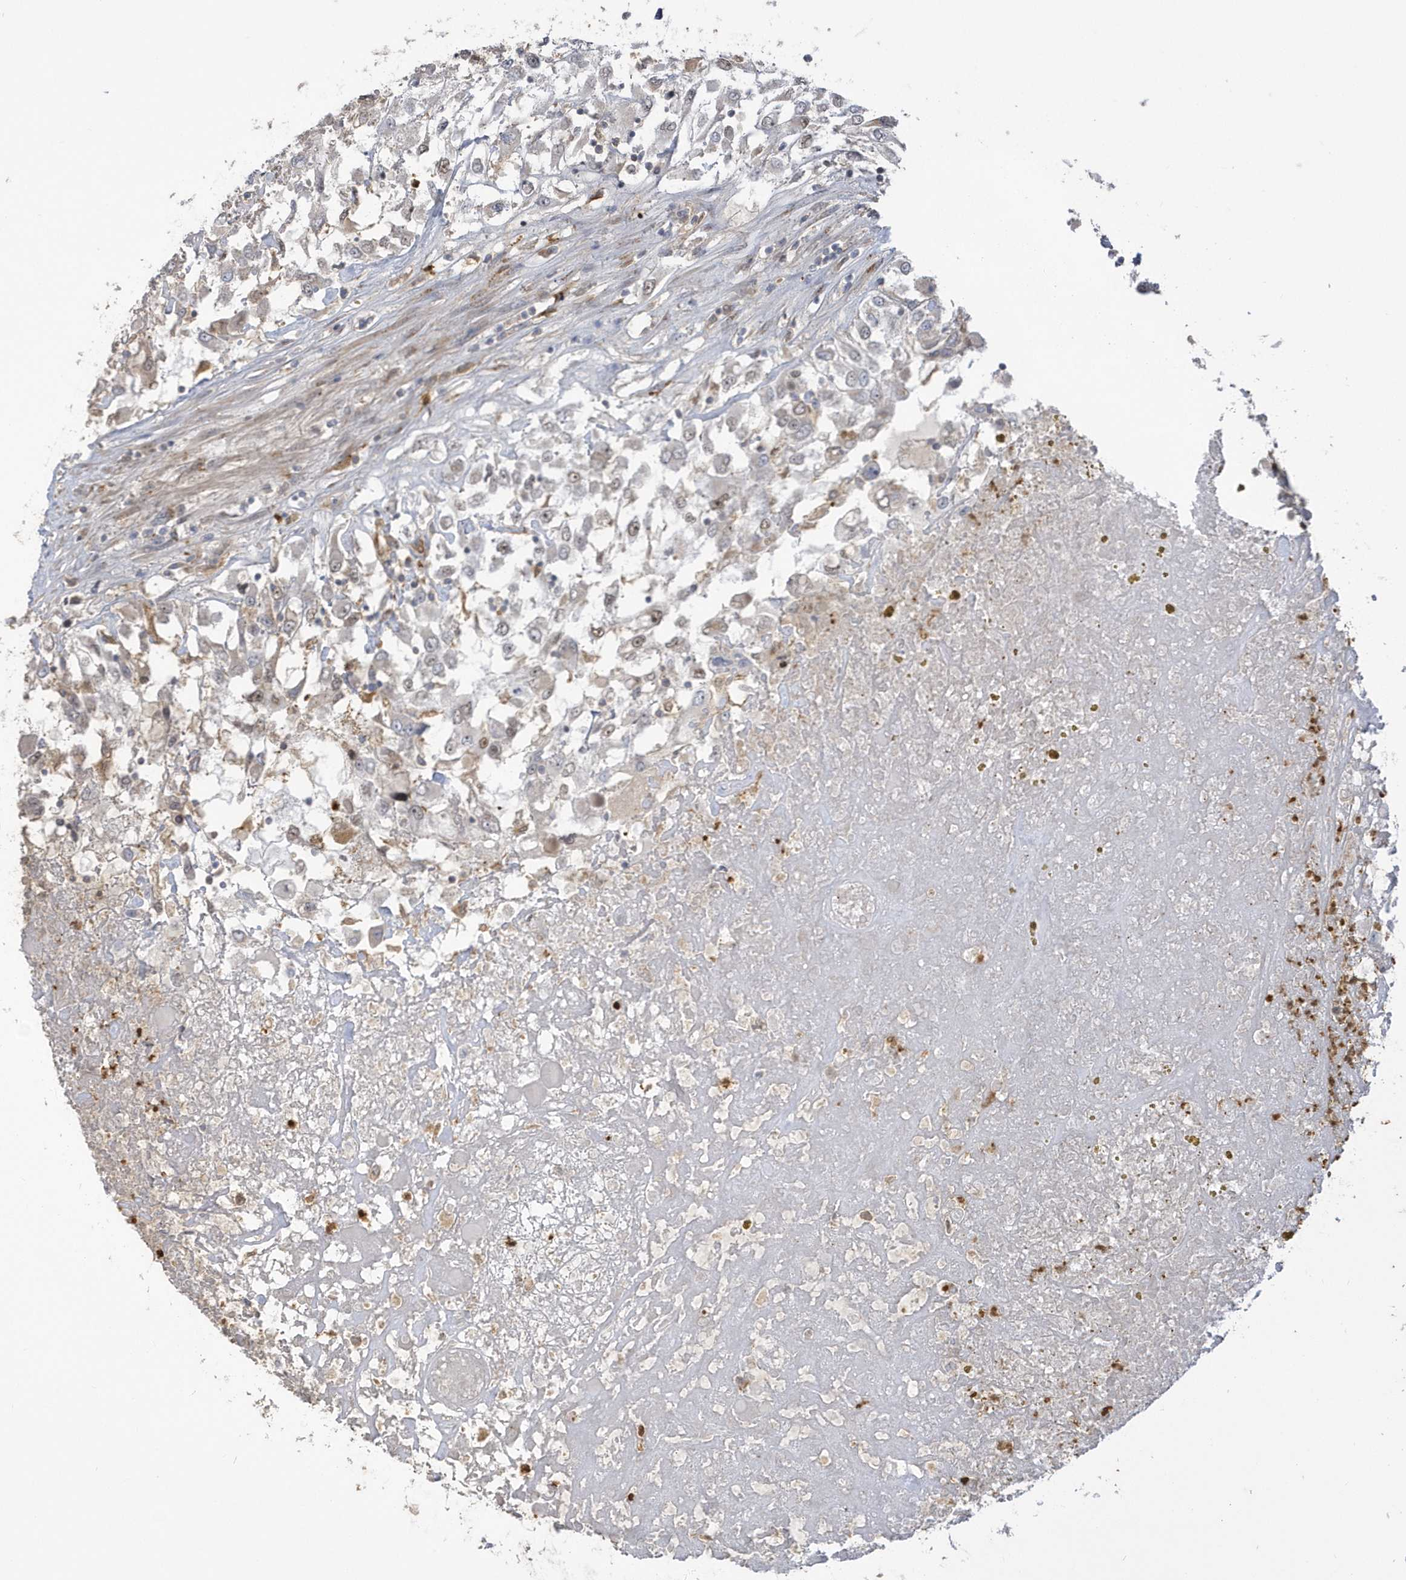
{"staining": {"intensity": "negative", "quantity": "none", "location": "none"}, "tissue": "renal cancer", "cell_type": "Tumor cells", "image_type": "cancer", "snomed": [{"axis": "morphology", "description": "Adenocarcinoma, NOS"}, {"axis": "topography", "description": "Kidney"}], "caption": "Histopathology image shows no significant protein staining in tumor cells of renal cancer (adenocarcinoma).", "gene": "NAF1", "patient": {"sex": "female", "age": 52}}